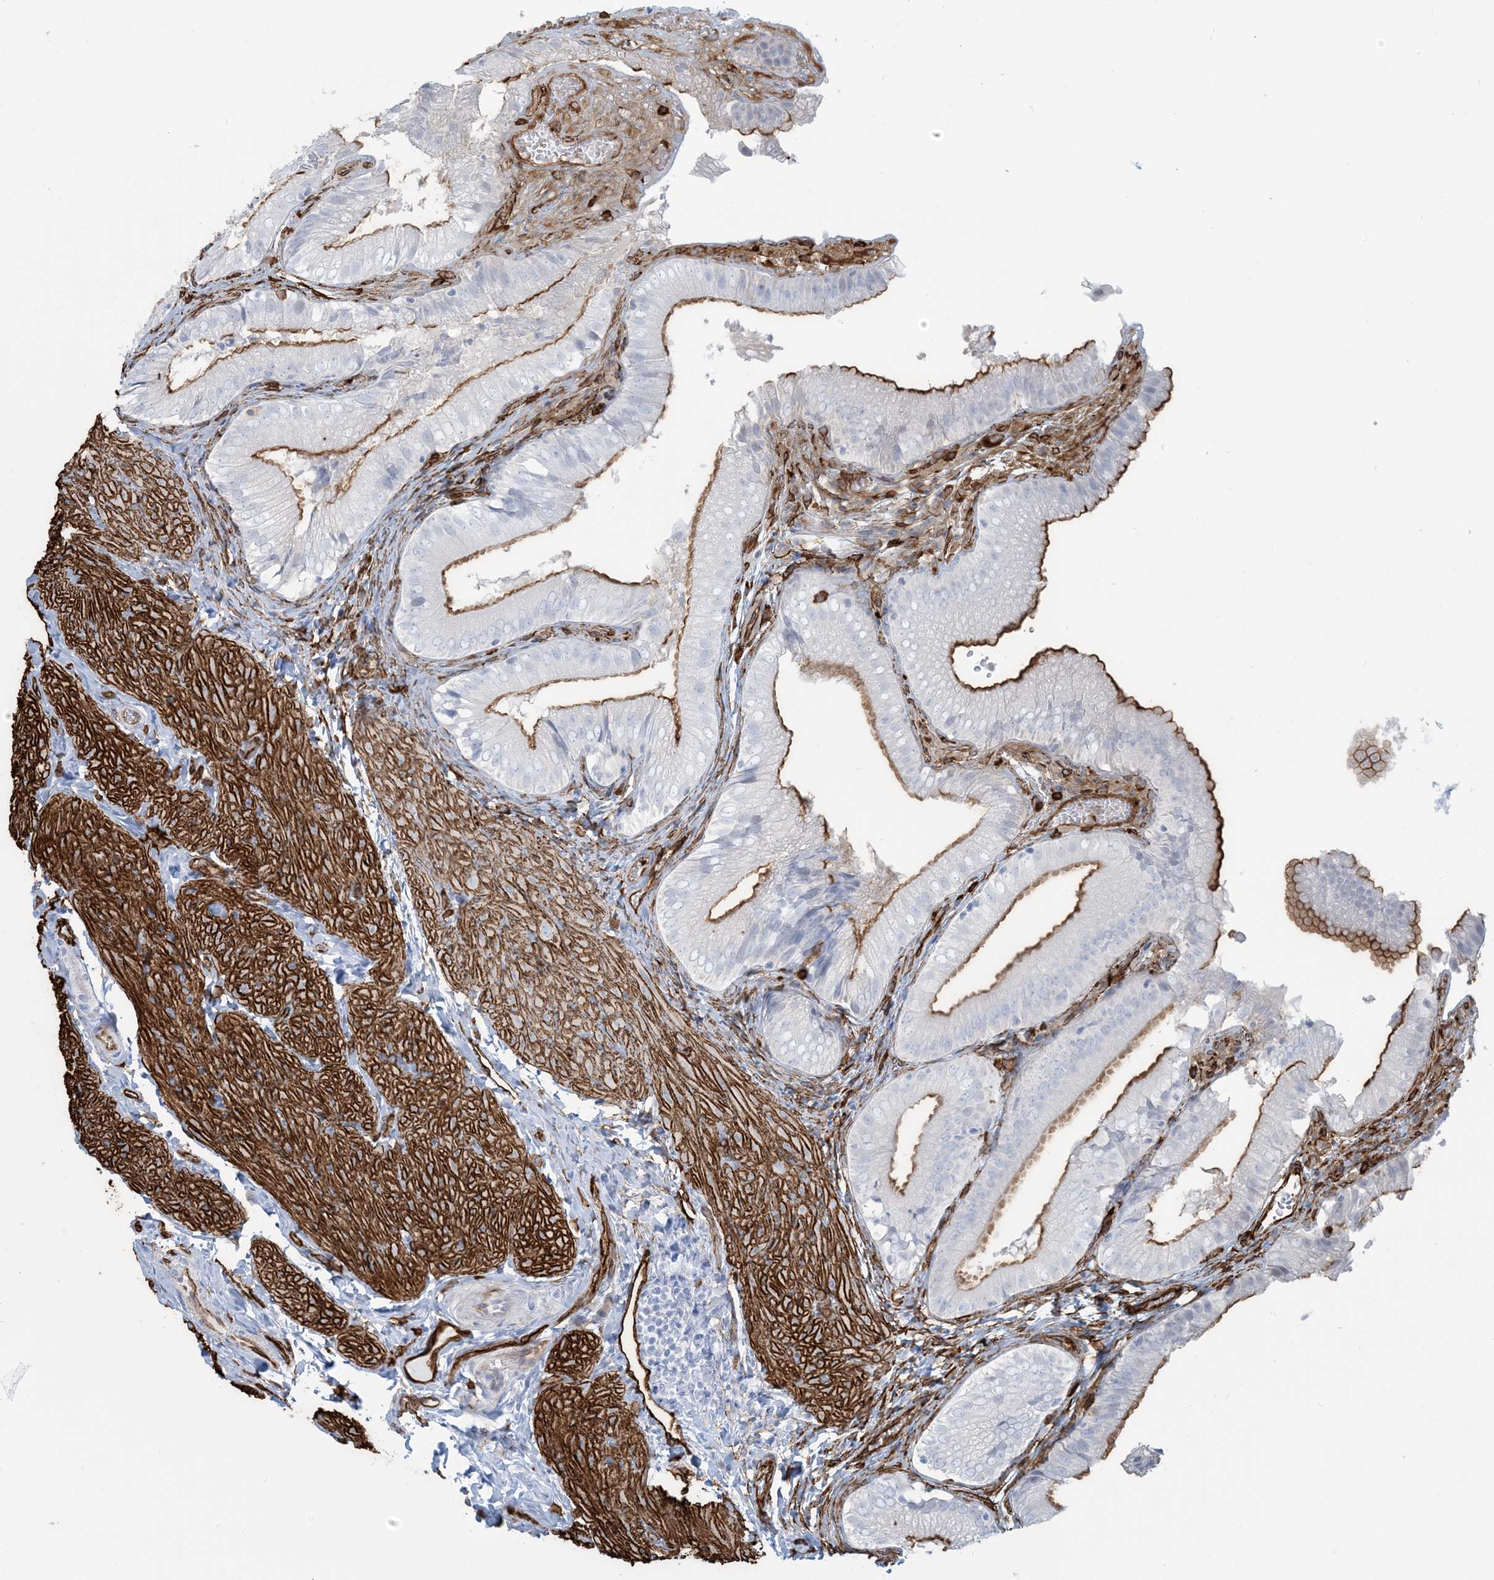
{"staining": {"intensity": "moderate", "quantity": ">75%", "location": "cytoplasmic/membranous"}, "tissue": "gallbladder", "cell_type": "Glandular cells", "image_type": "normal", "snomed": [{"axis": "morphology", "description": "Normal tissue, NOS"}, {"axis": "topography", "description": "Gallbladder"}], "caption": "High-power microscopy captured an IHC histopathology image of unremarkable gallbladder, revealing moderate cytoplasmic/membranous positivity in about >75% of glandular cells.", "gene": "EPS8L3", "patient": {"sex": "female", "age": 30}}